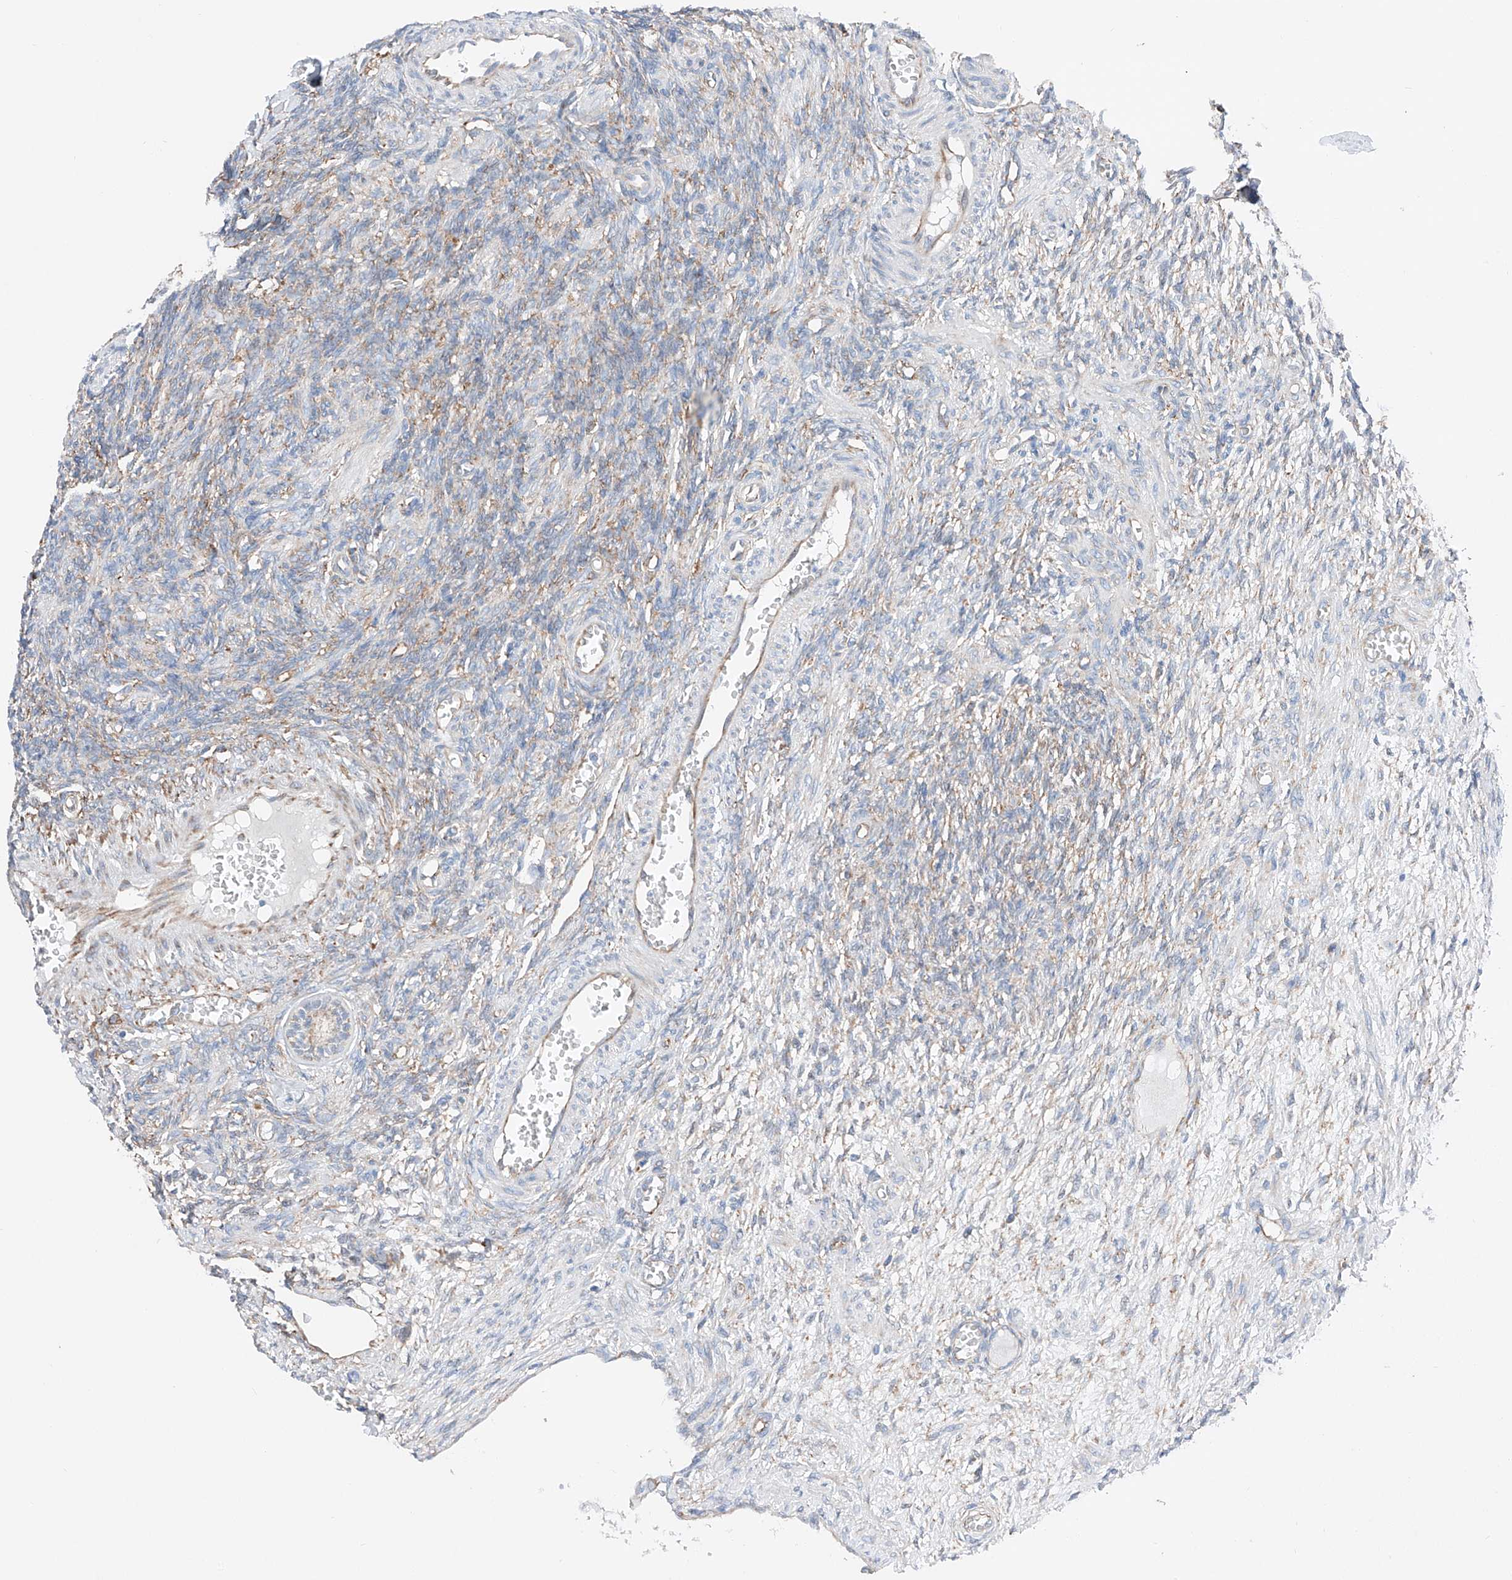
{"staining": {"intensity": "negative", "quantity": "none", "location": "none"}, "tissue": "ovary", "cell_type": "Follicle cells", "image_type": "normal", "snomed": [{"axis": "morphology", "description": "Normal tissue, NOS"}, {"axis": "topography", "description": "Ovary"}], "caption": "Histopathology image shows no protein expression in follicle cells of unremarkable ovary.", "gene": "CRELD1", "patient": {"sex": "female", "age": 27}}